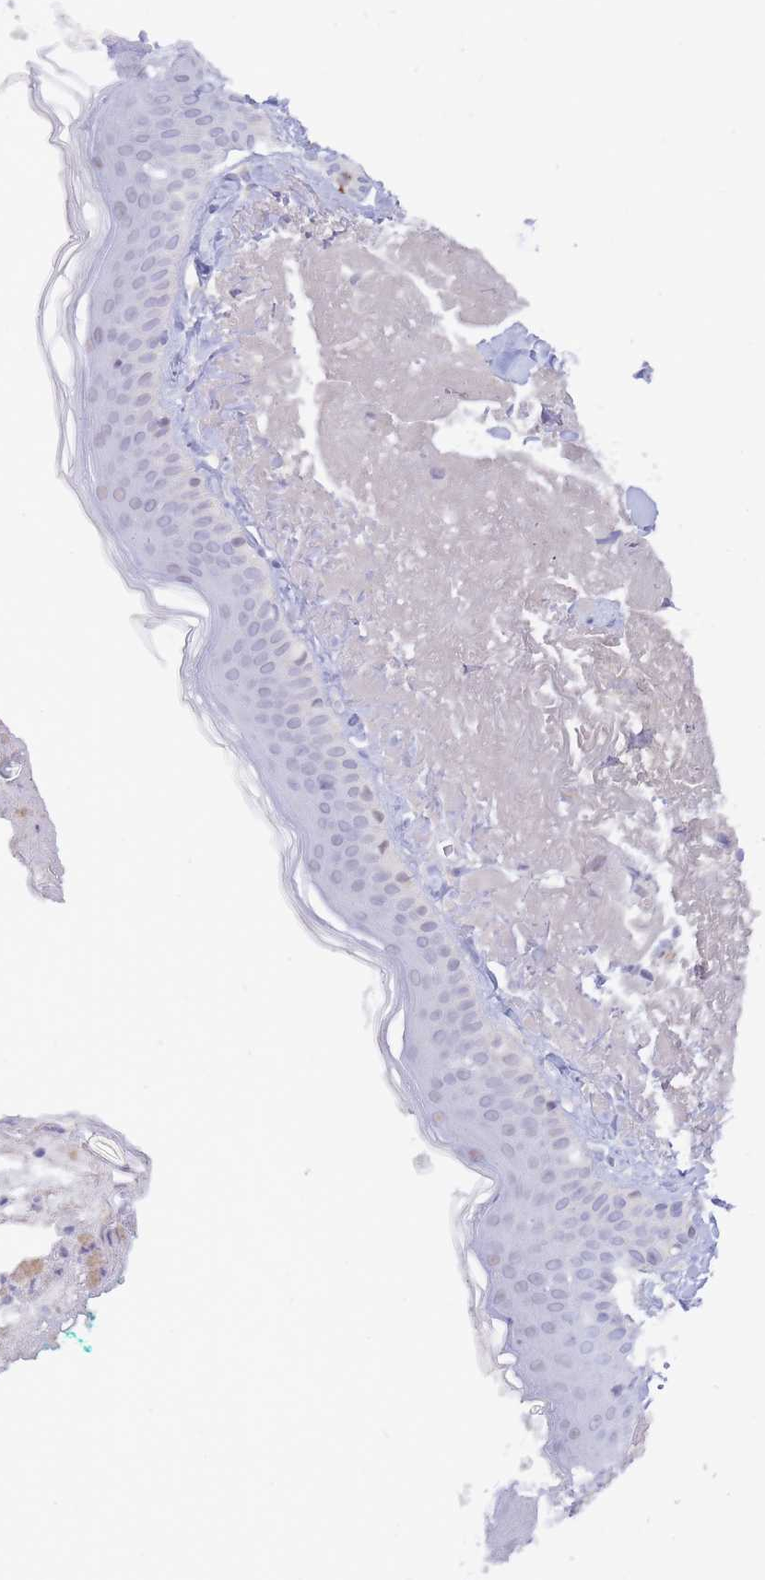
{"staining": {"intensity": "negative", "quantity": "none", "location": "none"}, "tissue": "skin", "cell_type": "Fibroblasts", "image_type": "normal", "snomed": [{"axis": "morphology", "description": "Normal tissue, NOS"}, {"axis": "morphology", "description": "Malignant melanoma, NOS"}, {"axis": "topography", "description": "Skin"}], "caption": "The micrograph shows no significant staining in fibroblasts of skin. The staining was performed using DAB (3,3'-diaminobenzidine) to visualize the protein expression in brown, while the nuclei were stained in blue with hematoxylin (Magnification: 20x).", "gene": "APOL4", "patient": {"sex": "male", "age": 80}}